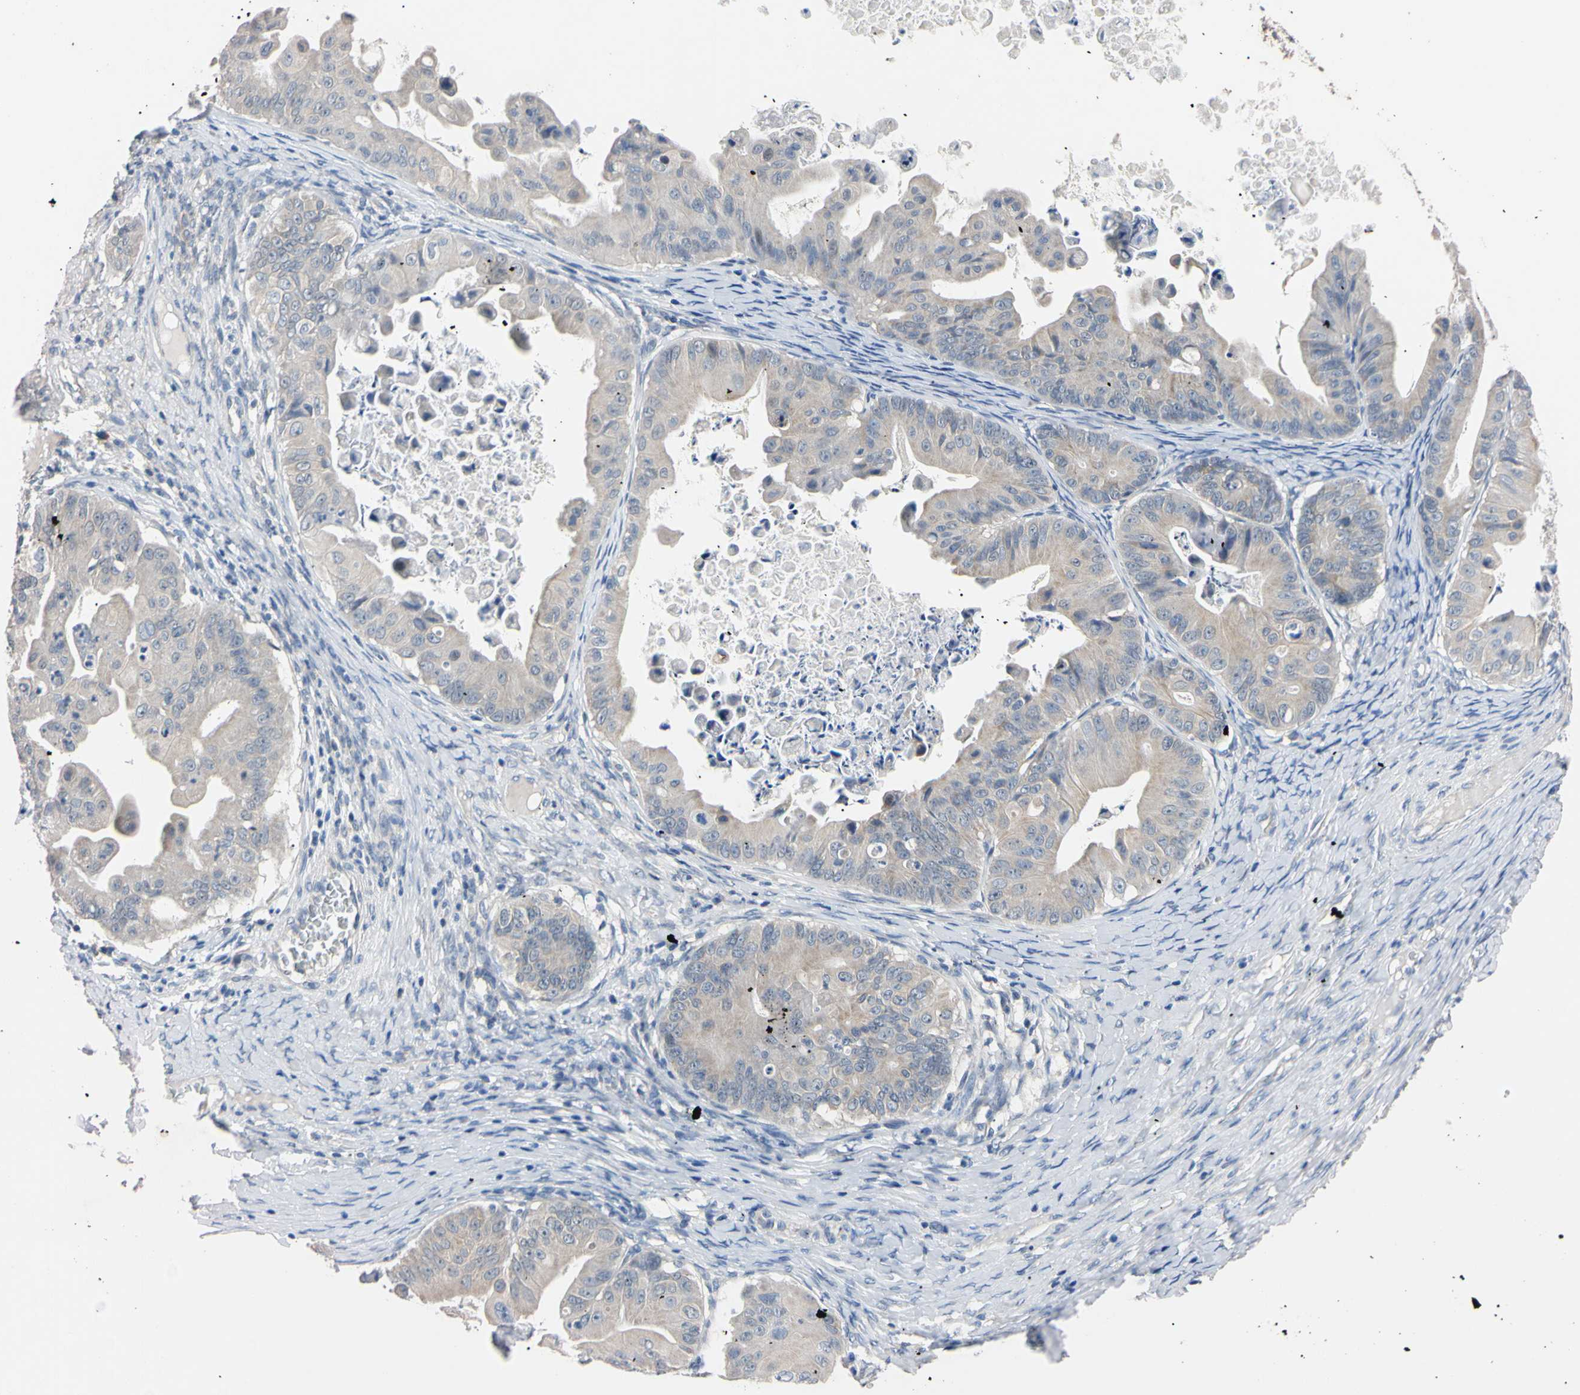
{"staining": {"intensity": "weak", "quantity": "25%-75%", "location": "cytoplasmic/membranous"}, "tissue": "ovarian cancer", "cell_type": "Tumor cells", "image_type": "cancer", "snomed": [{"axis": "morphology", "description": "Cystadenocarcinoma, mucinous, NOS"}, {"axis": "topography", "description": "Ovary"}], "caption": "This photomicrograph shows IHC staining of ovarian cancer, with low weak cytoplasmic/membranous expression in about 25%-75% of tumor cells.", "gene": "PNKD", "patient": {"sex": "female", "age": 37}}